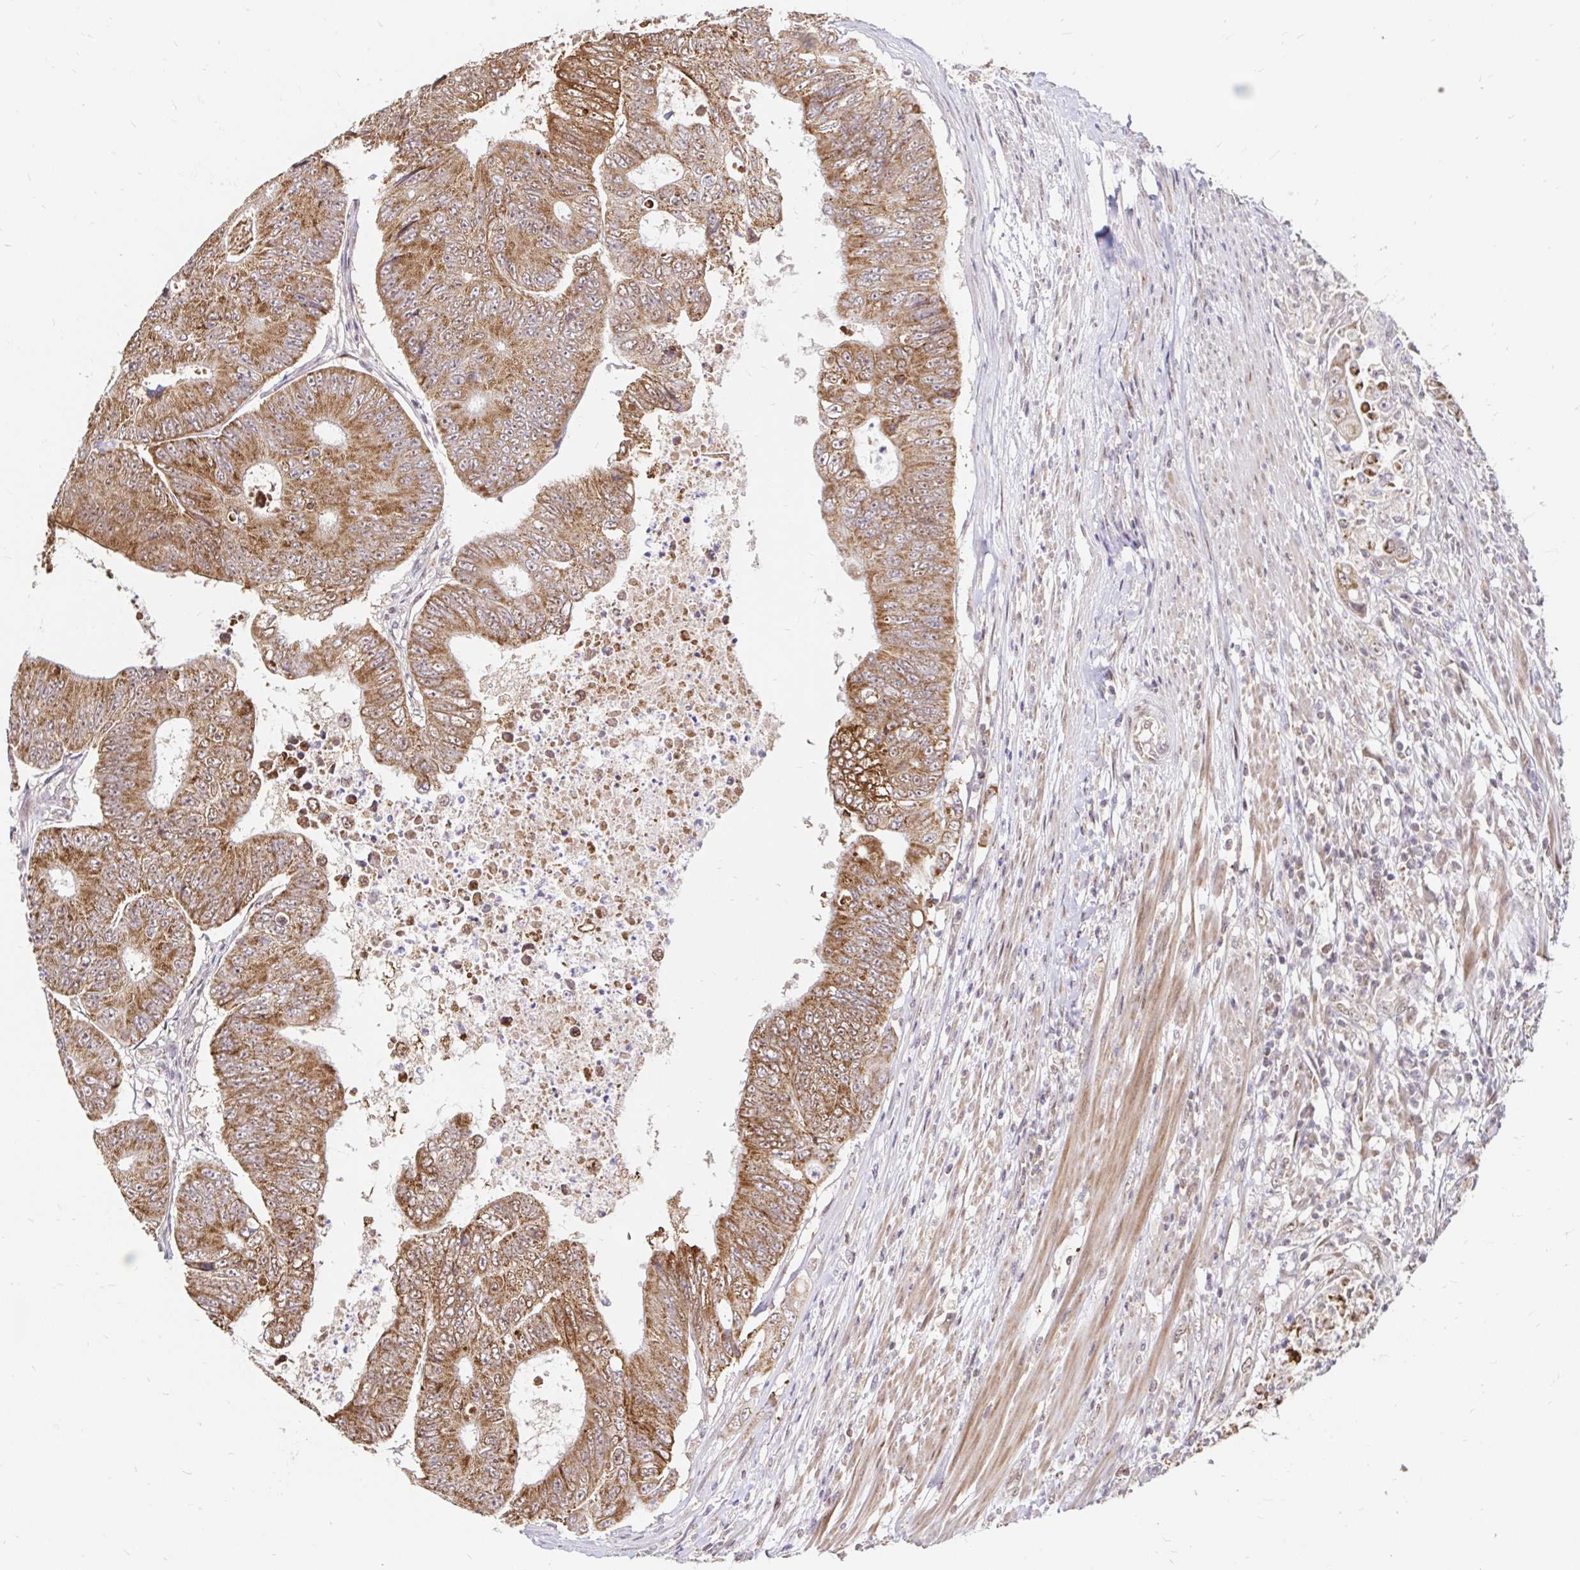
{"staining": {"intensity": "moderate", "quantity": ">75%", "location": "cytoplasmic/membranous"}, "tissue": "colorectal cancer", "cell_type": "Tumor cells", "image_type": "cancer", "snomed": [{"axis": "morphology", "description": "Adenocarcinoma, NOS"}, {"axis": "topography", "description": "Colon"}], "caption": "Adenocarcinoma (colorectal) tissue shows moderate cytoplasmic/membranous positivity in approximately >75% of tumor cells", "gene": "TIMM50", "patient": {"sex": "female", "age": 48}}